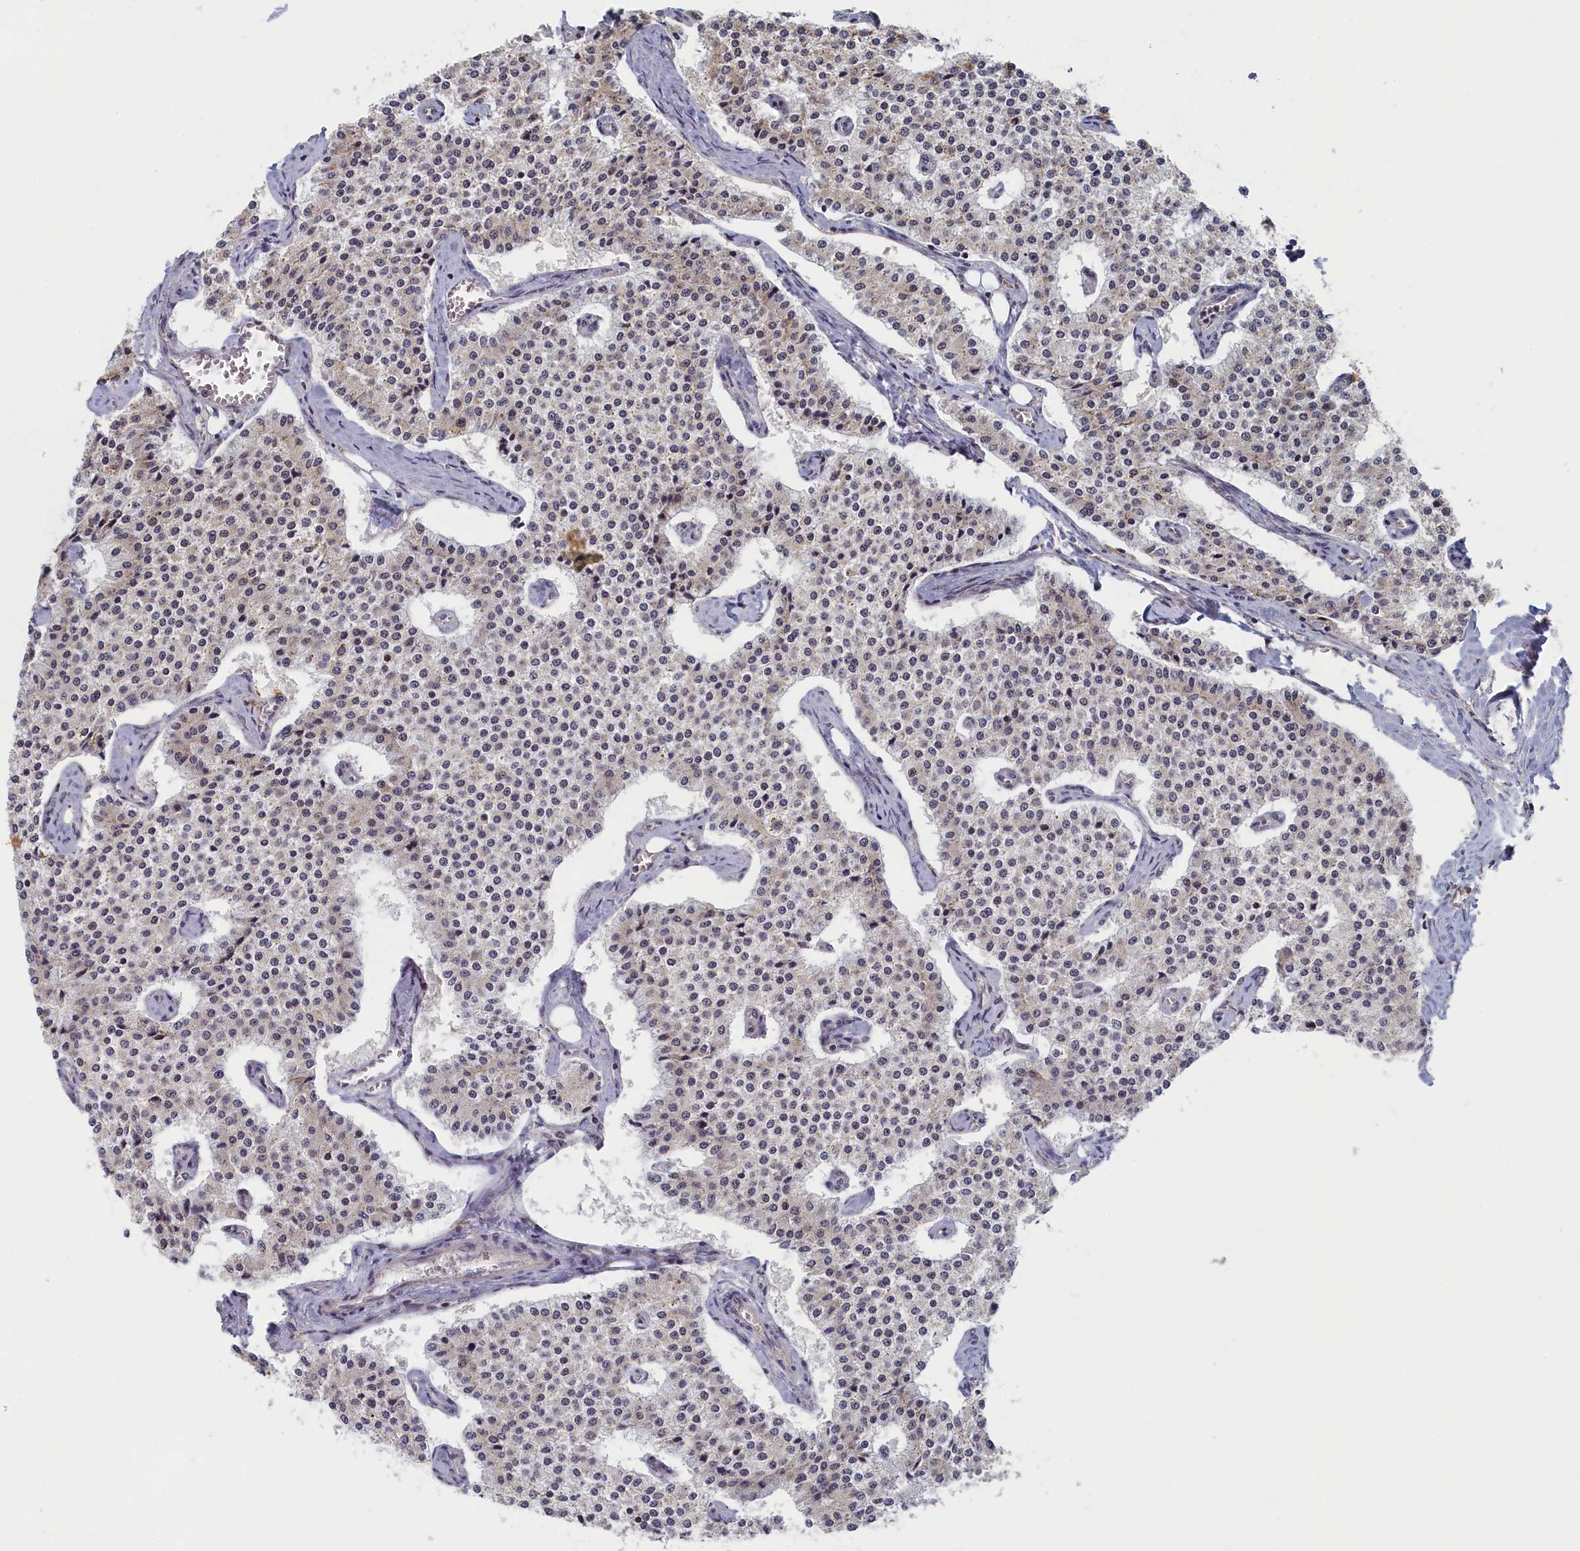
{"staining": {"intensity": "weak", "quantity": "<25%", "location": "nuclear"}, "tissue": "carcinoid", "cell_type": "Tumor cells", "image_type": "cancer", "snomed": [{"axis": "morphology", "description": "Carcinoid, malignant, NOS"}, {"axis": "topography", "description": "Colon"}], "caption": "High magnification brightfield microscopy of malignant carcinoid stained with DAB (3,3'-diaminobenzidine) (brown) and counterstained with hematoxylin (blue): tumor cells show no significant positivity. (DAB immunohistochemistry with hematoxylin counter stain).", "gene": "DNAJC17", "patient": {"sex": "female", "age": 52}}